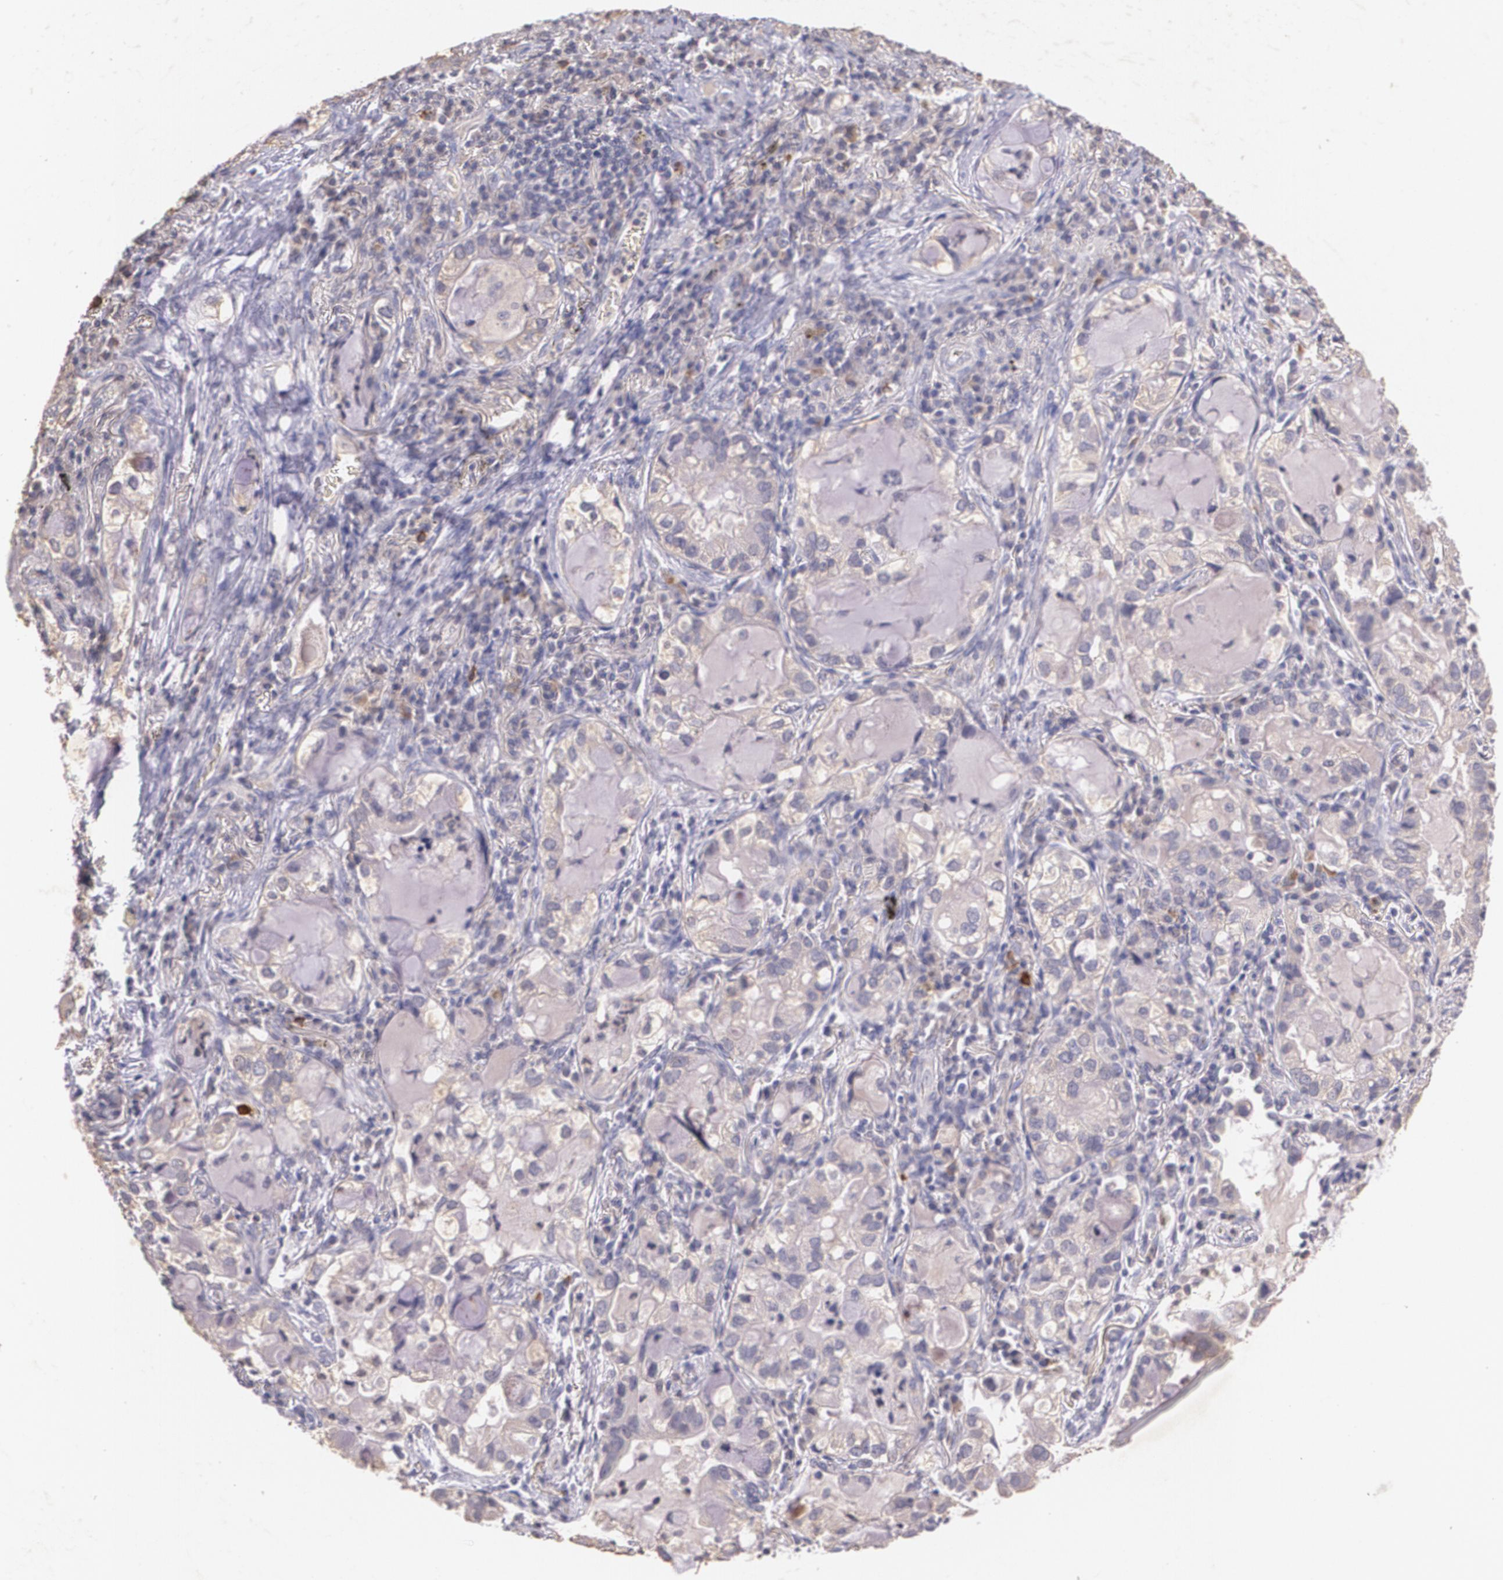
{"staining": {"intensity": "weak", "quantity": ">75%", "location": "cytoplasmic/membranous"}, "tissue": "lung cancer", "cell_type": "Tumor cells", "image_type": "cancer", "snomed": [{"axis": "morphology", "description": "Adenocarcinoma, NOS"}, {"axis": "topography", "description": "Lung"}], "caption": "IHC of adenocarcinoma (lung) demonstrates low levels of weak cytoplasmic/membranous expression in approximately >75% of tumor cells.", "gene": "TM4SF1", "patient": {"sex": "female", "age": 50}}